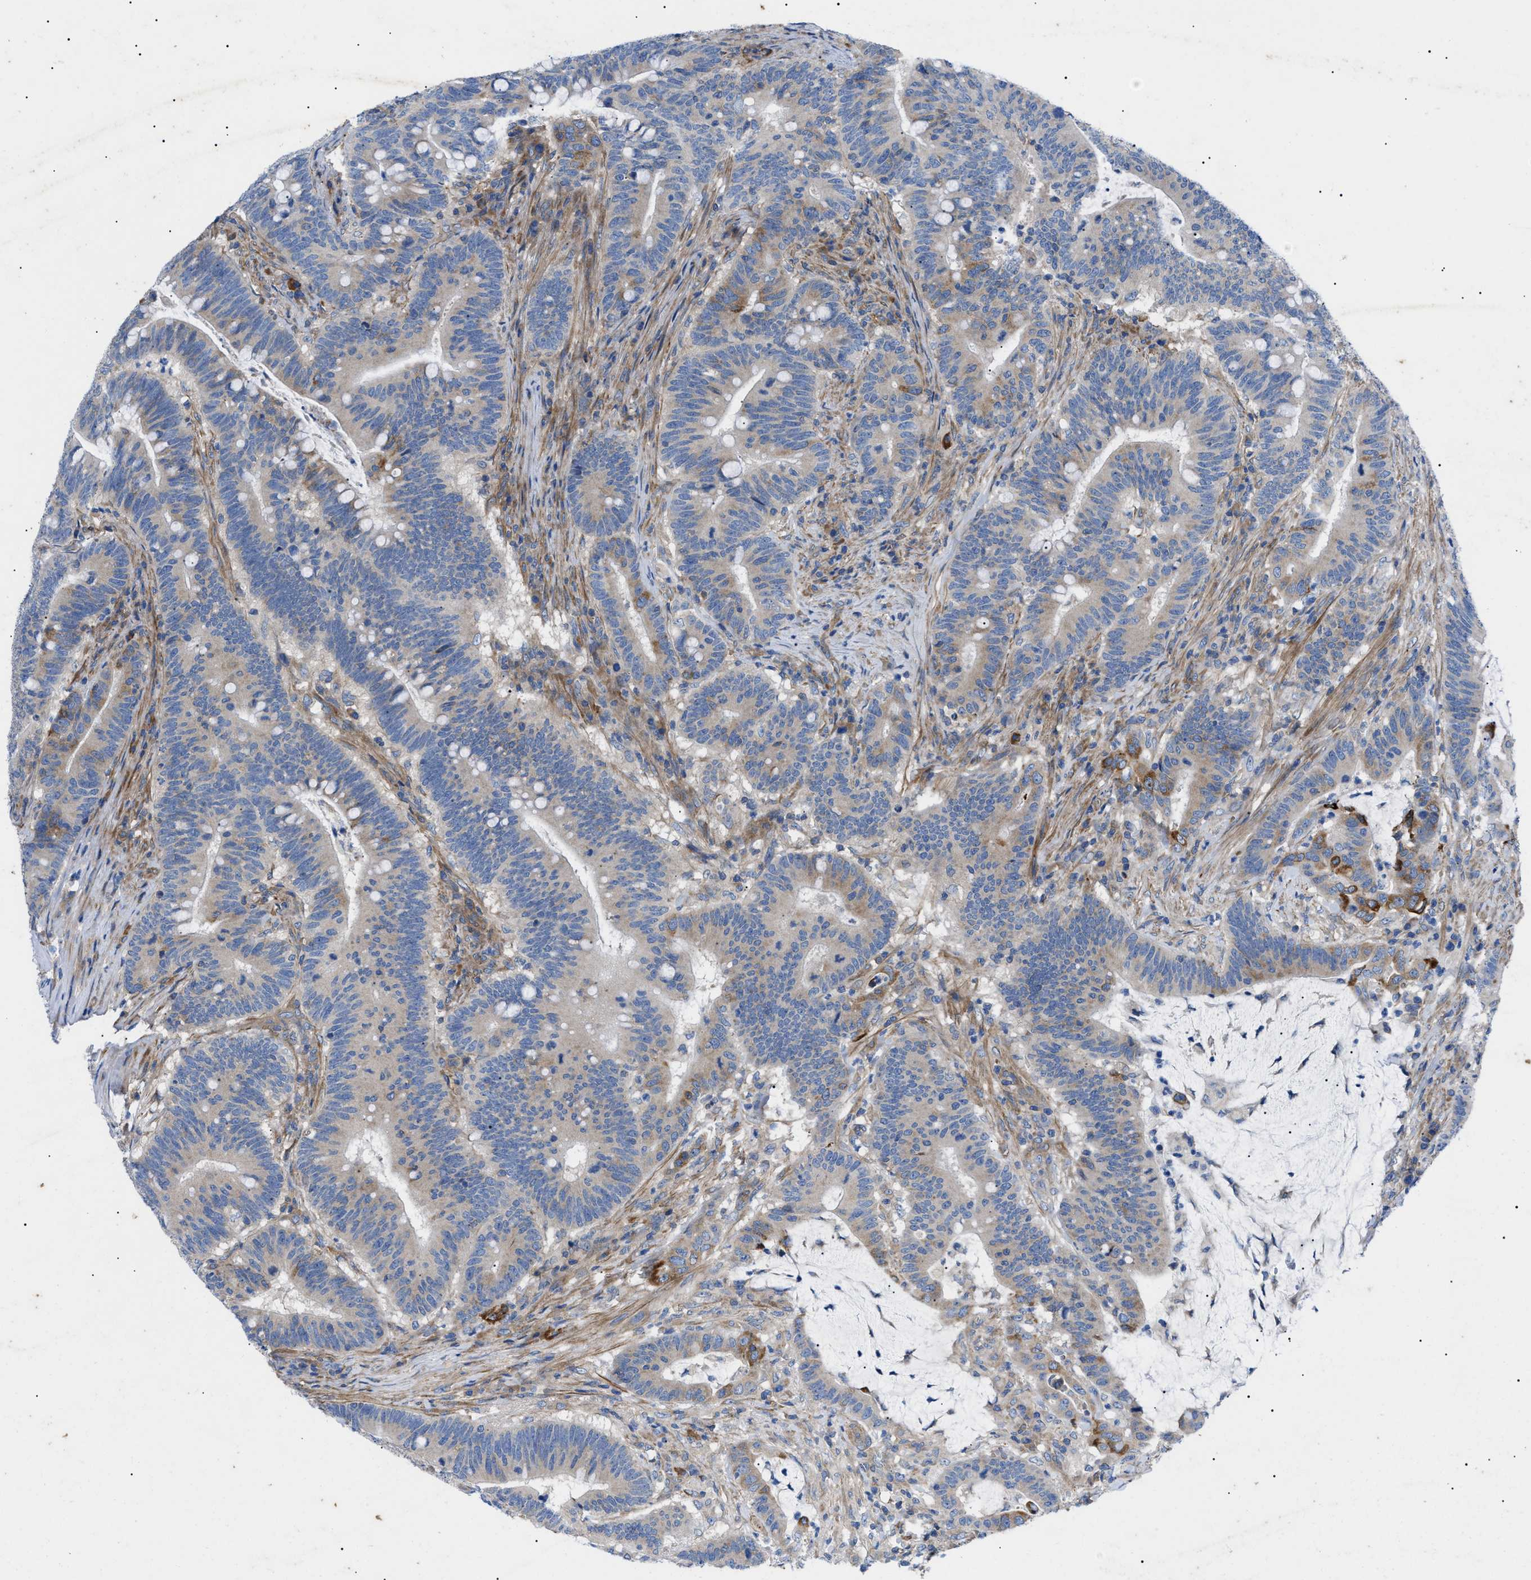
{"staining": {"intensity": "moderate", "quantity": "<25%", "location": "cytoplasmic/membranous"}, "tissue": "colorectal cancer", "cell_type": "Tumor cells", "image_type": "cancer", "snomed": [{"axis": "morphology", "description": "Normal tissue, NOS"}, {"axis": "morphology", "description": "Adenocarcinoma, NOS"}, {"axis": "topography", "description": "Colon"}], "caption": "This is a micrograph of immunohistochemistry (IHC) staining of colorectal cancer, which shows moderate staining in the cytoplasmic/membranous of tumor cells.", "gene": "HSPB8", "patient": {"sex": "female", "age": 66}}